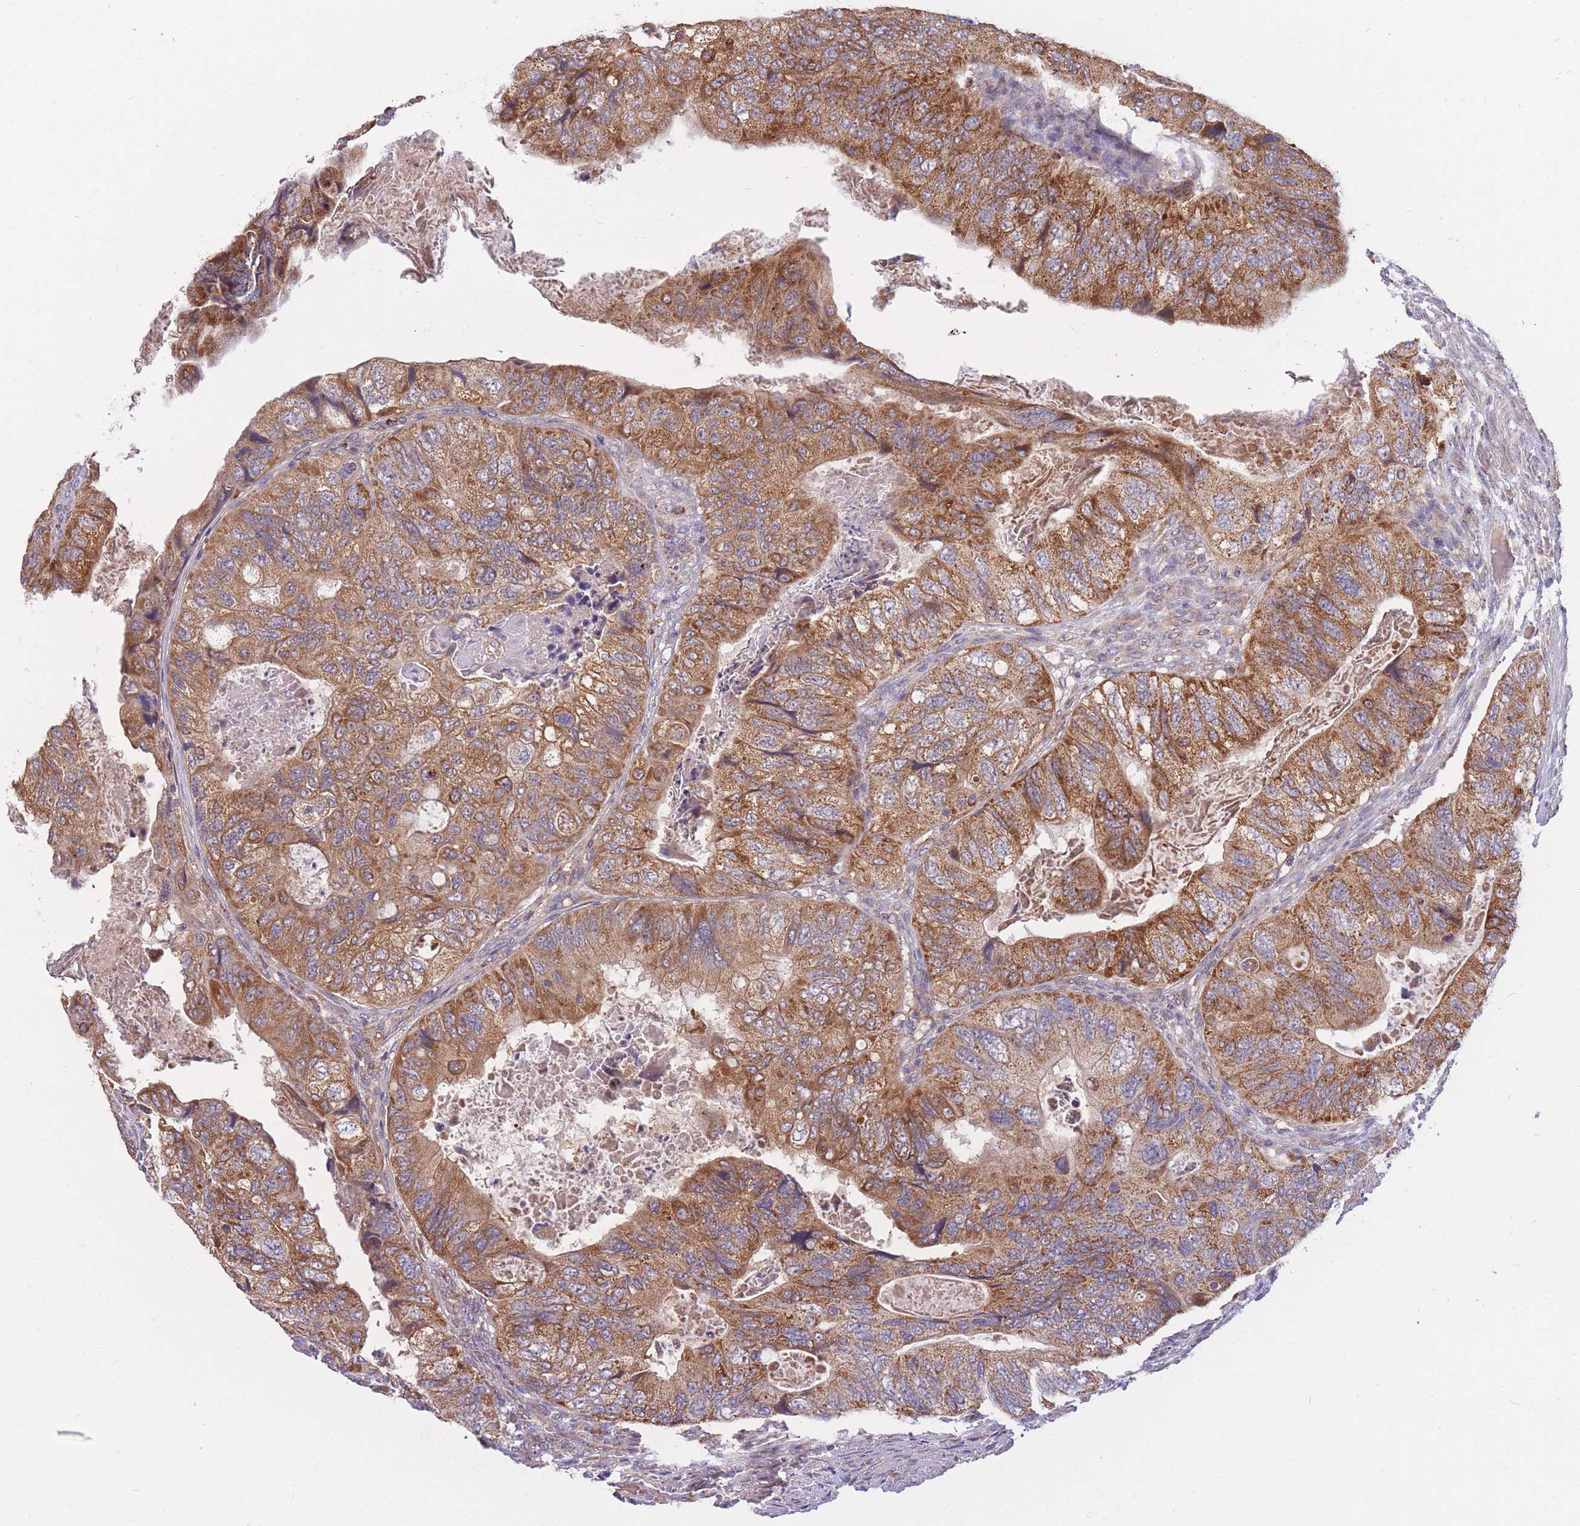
{"staining": {"intensity": "moderate", "quantity": ">75%", "location": "cytoplasmic/membranous"}, "tissue": "colorectal cancer", "cell_type": "Tumor cells", "image_type": "cancer", "snomed": [{"axis": "morphology", "description": "Adenocarcinoma, NOS"}, {"axis": "topography", "description": "Rectum"}], "caption": "Immunohistochemical staining of colorectal cancer (adenocarcinoma) displays moderate cytoplasmic/membranous protein expression in about >75% of tumor cells. The protein is stained brown, and the nuclei are stained in blue (DAB IHC with brightfield microscopy, high magnification).", "gene": "PTPMT1", "patient": {"sex": "male", "age": 63}}